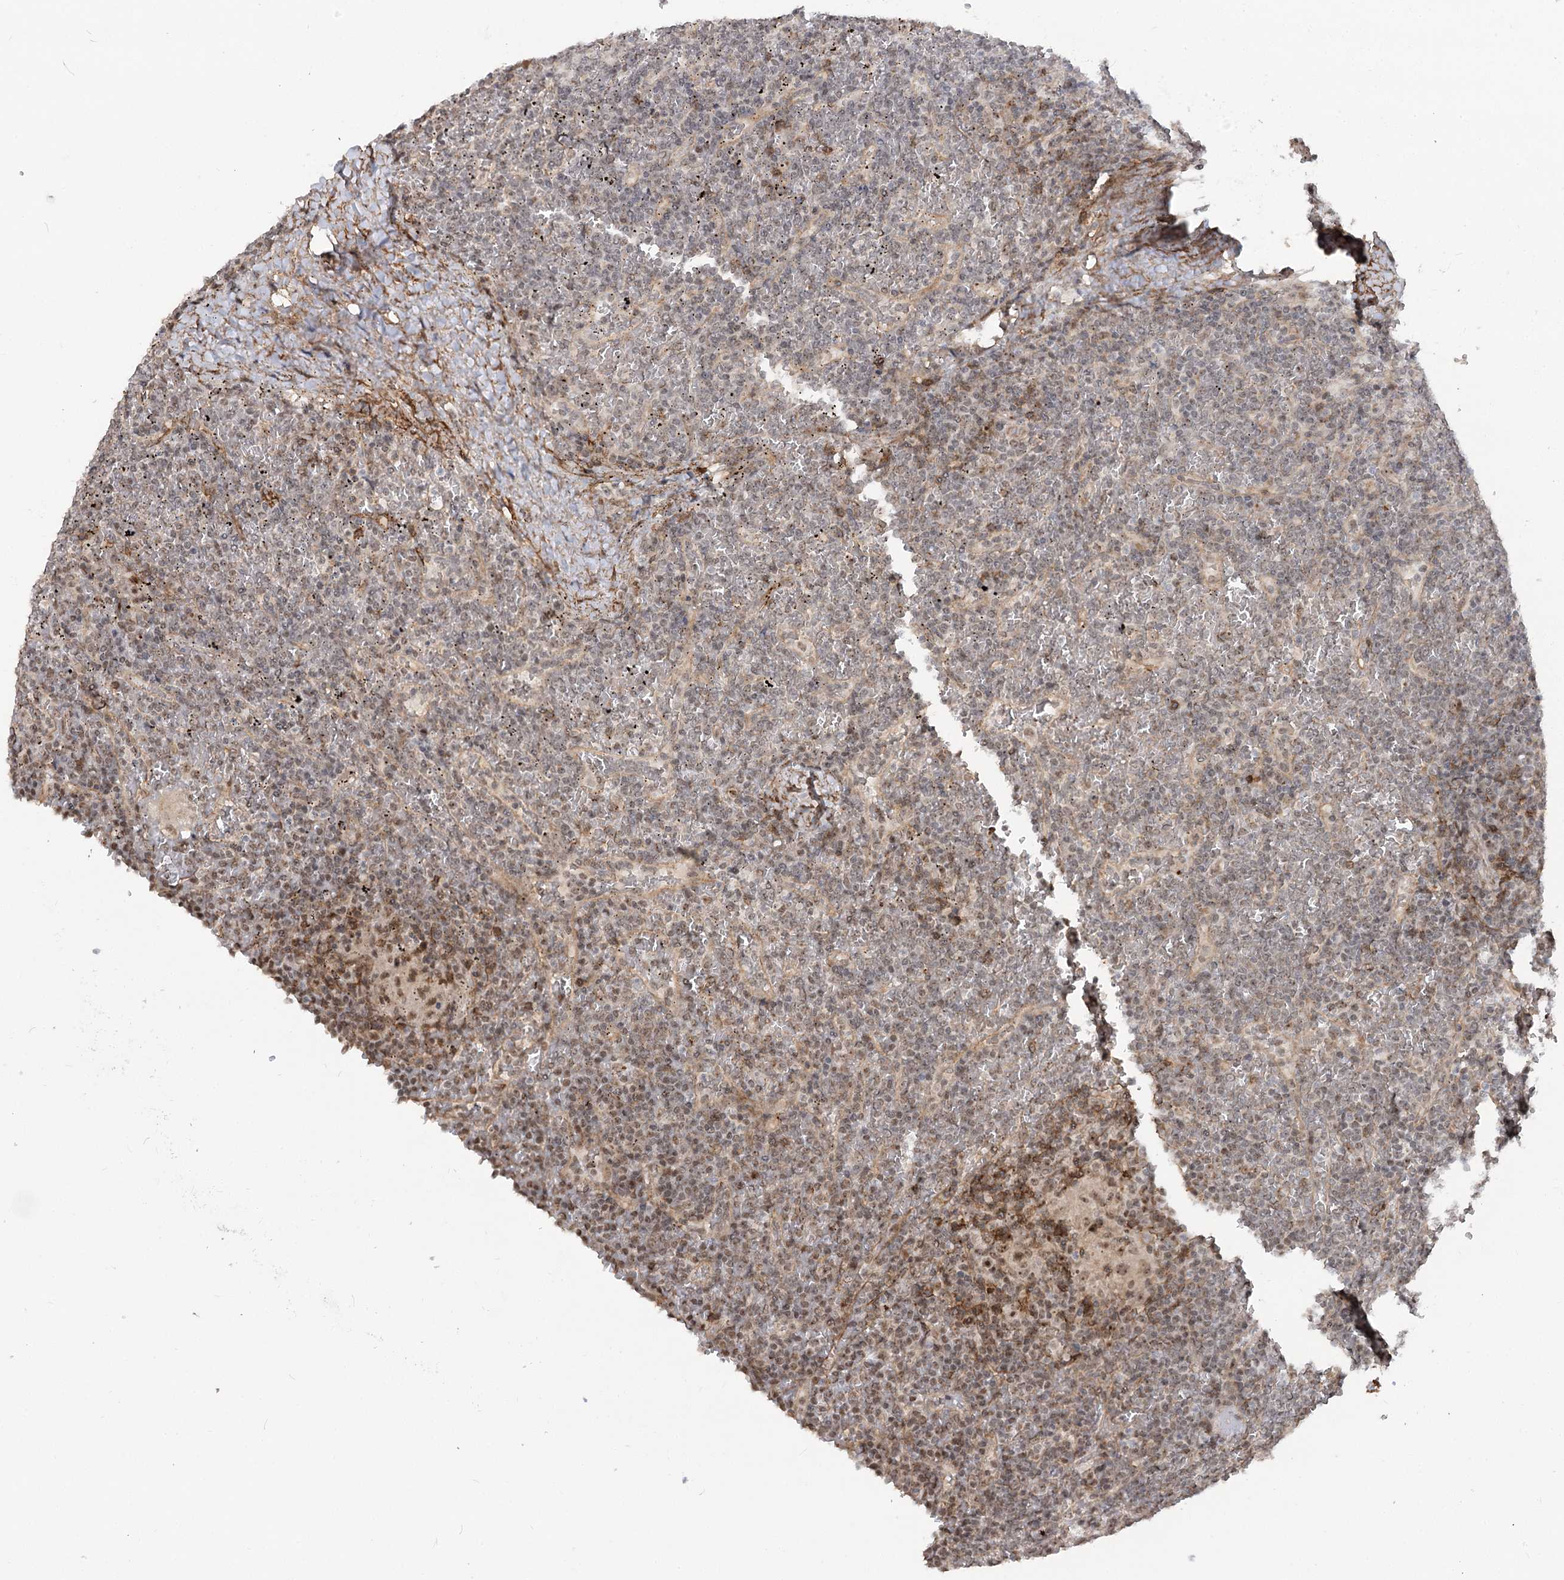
{"staining": {"intensity": "weak", "quantity": "25%-75%", "location": "nuclear"}, "tissue": "lymphoma", "cell_type": "Tumor cells", "image_type": "cancer", "snomed": [{"axis": "morphology", "description": "Malignant lymphoma, non-Hodgkin's type, Low grade"}, {"axis": "topography", "description": "Spleen"}], "caption": "DAB (3,3'-diaminobenzidine) immunohistochemical staining of lymphoma exhibits weak nuclear protein expression in approximately 25%-75% of tumor cells.", "gene": "GNL3L", "patient": {"sex": "female", "age": 19}}